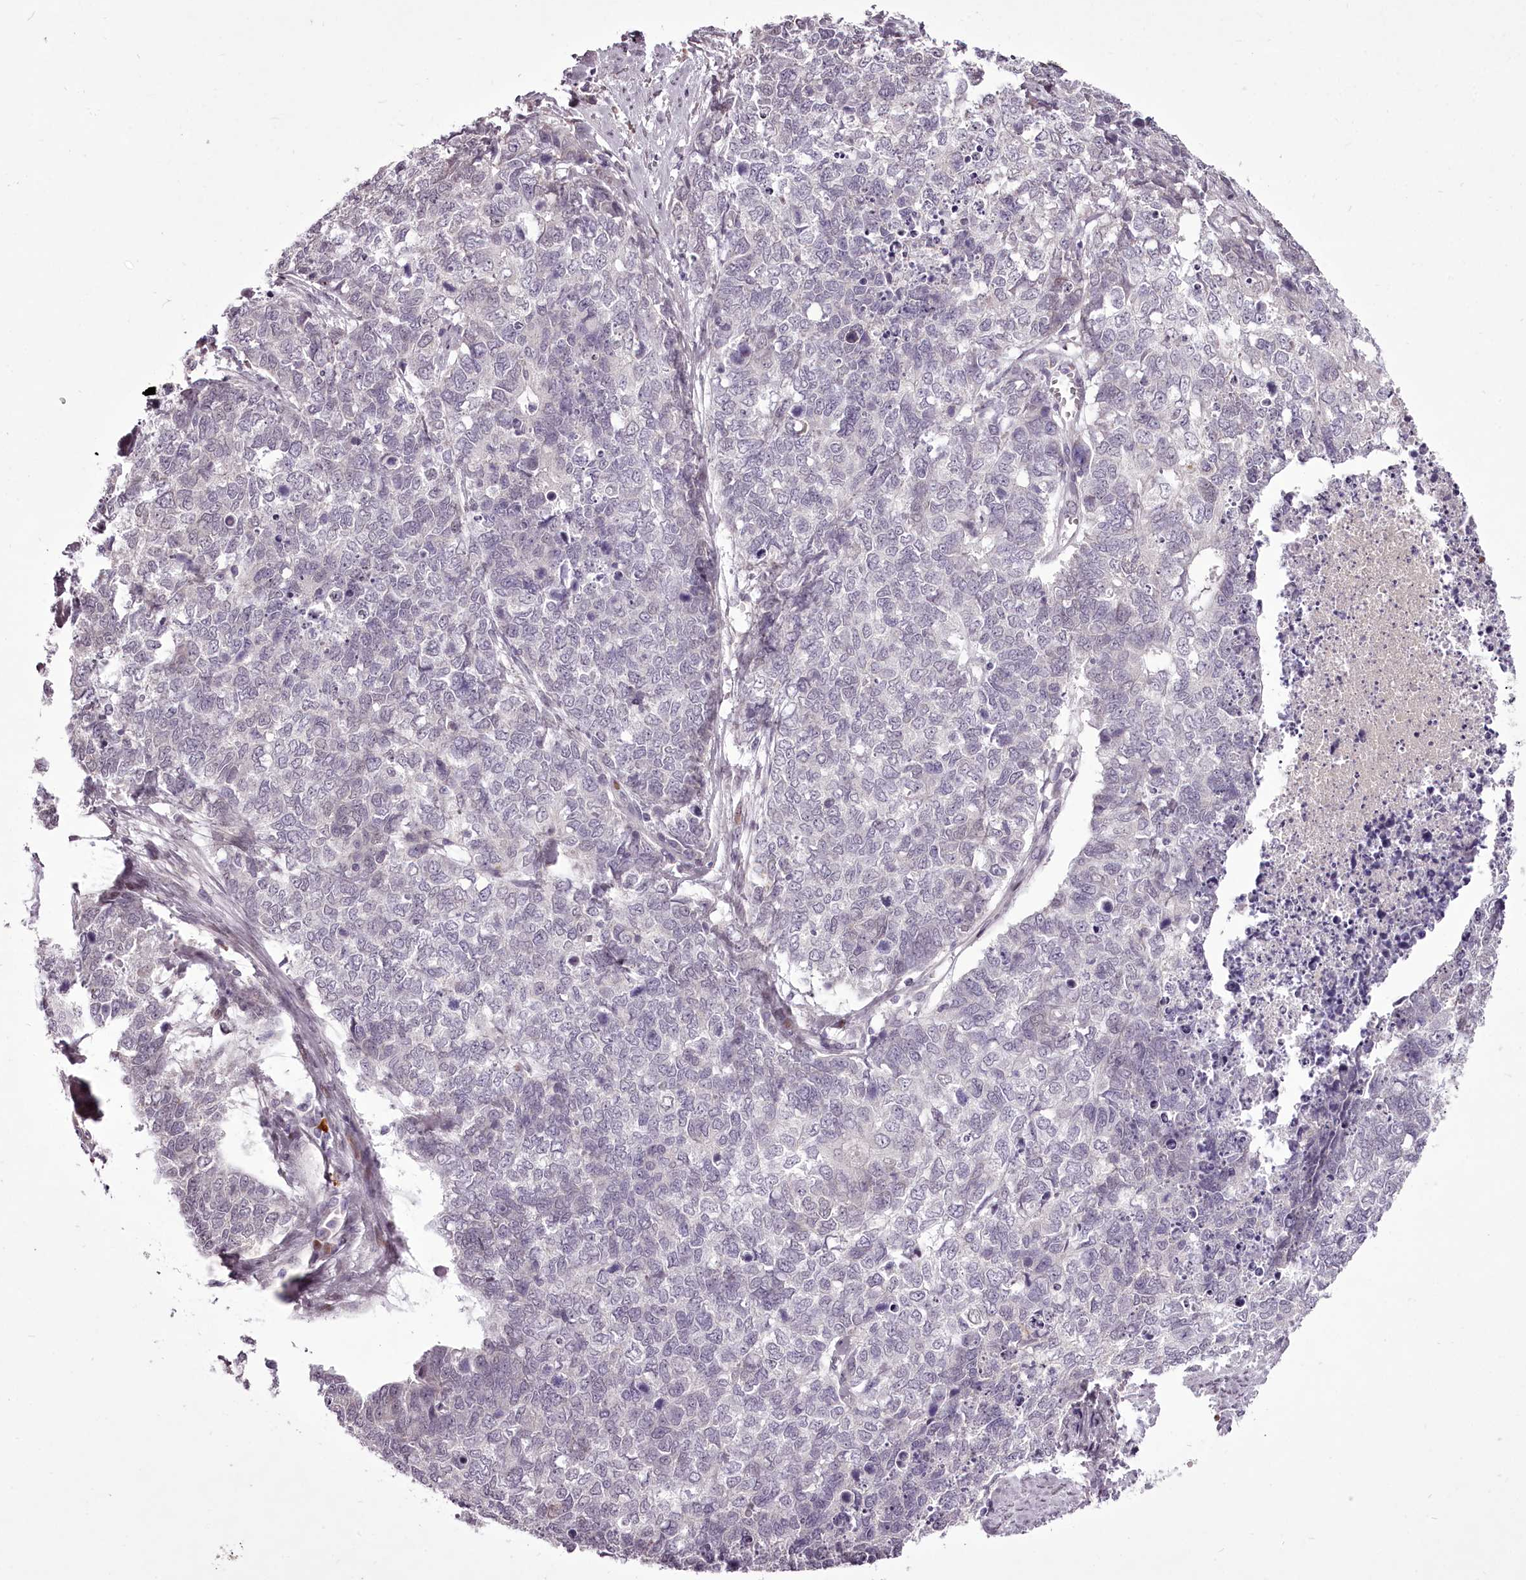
{"staining": {"intensity": "negative", "quantity": "none", "location": "none"}, "tissue": "cervical cancer", "cell_type": "Tumor cells", "image_type": "cancer", "snomed": [{"axis": "morphology", "description": "Squamous cell carcinoma, NOS"}, {"axis": "topography", "description": "Cervix"}], "caption": "DAB (3,3'-diaminobenzidine) immunohistochemical staining of human squamous cell carcinoma (cervical) shows no significant staining in tumor cells.", "gene": "C1orf56", "patient": {"sex": "female", "age": 63}}